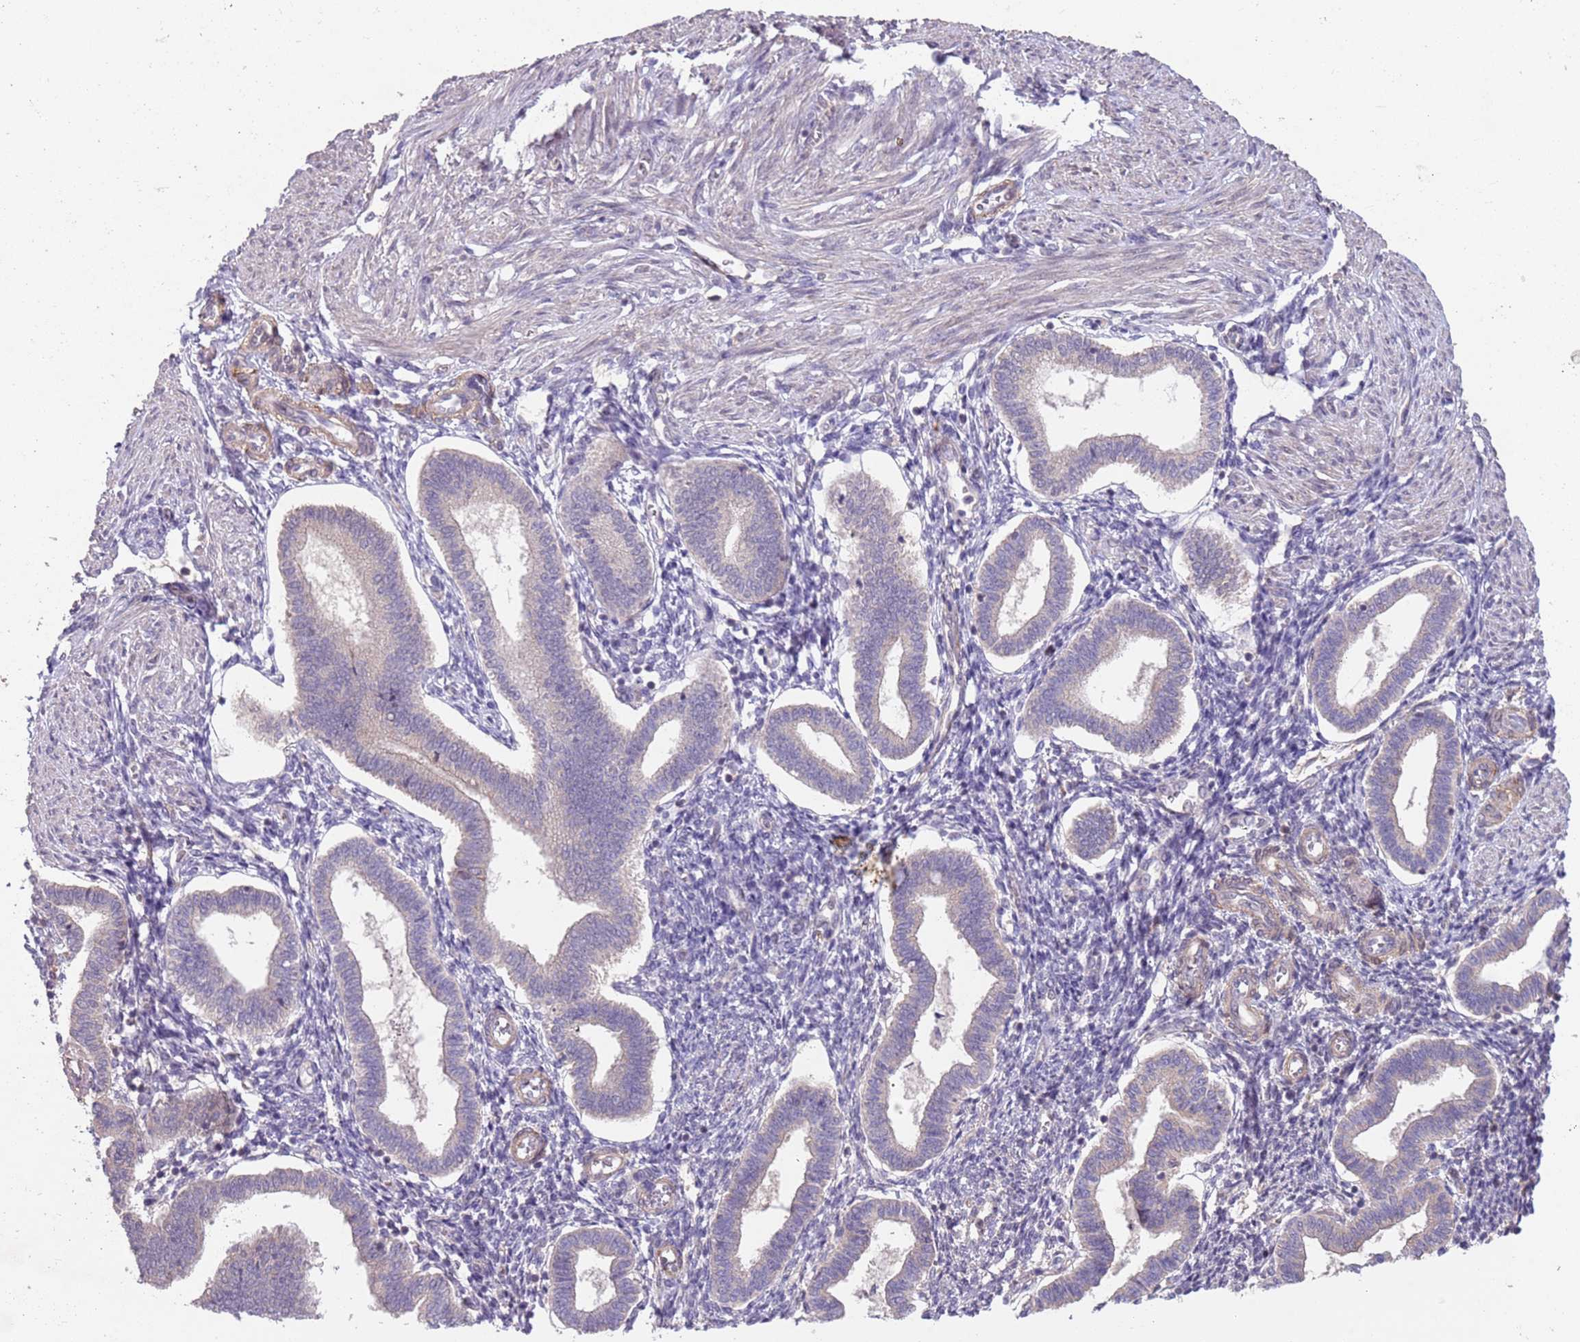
{"staining": {"intensity": "negative", "quantity": "none", "location": "none"}, "tissue": "endometrium", "cell_type": "Cells in endometrial stroma", "image_type": "normal", "snomed": [{"axis": "morphology", "description": "Normal tissue, NOS"}, {"axis": "topography", "description": "Endometrium"}], "caption": "Micrograph shows no protein positivity in cells in endometrial stroma of normal endometrium.", "gene": "MEI1", "patient": {"sex": "female", "age": 24}}